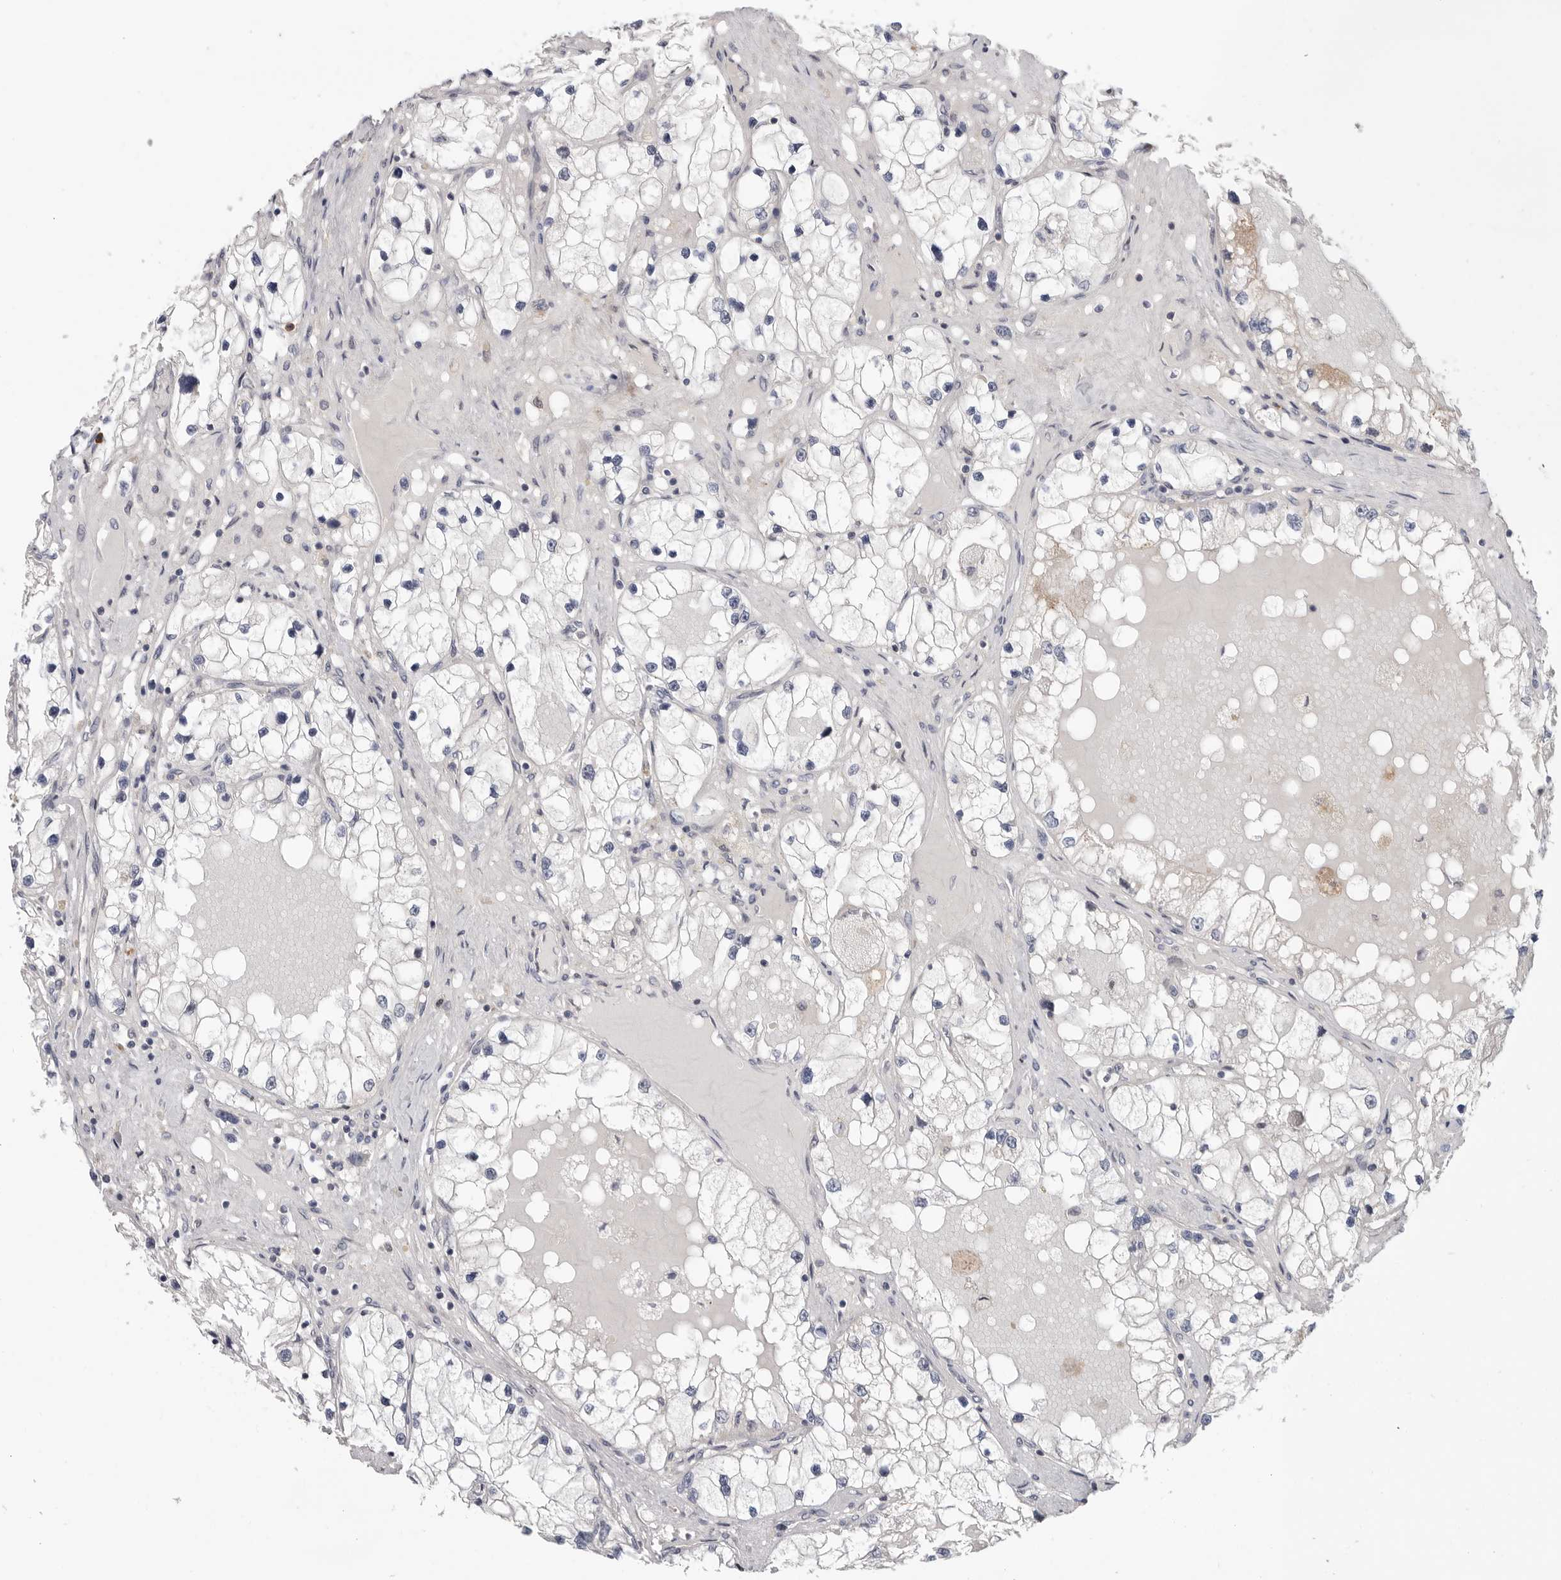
{"staining": {"intensity": "moderate", "quantity": "<25%", "location": "cytoplasmic/membranous"}, "tissue": "renal cancer", "cell_type": "Tumor cells", "image_type": "cancer", "snomed": [{"axis": "morphology", "description": "Adenocarcinoma, NOS"}, {"axis": "topography", "description": "Kidney"}], "caption": "The photomicrograph displays a brown stain indicating the presence of a protein in the cytoplasmic/membranous of tumor cells in renal cancer (adenocarcinoma).", "gene": "KLK5", "patient": {"sex": "male", "age": 68}}